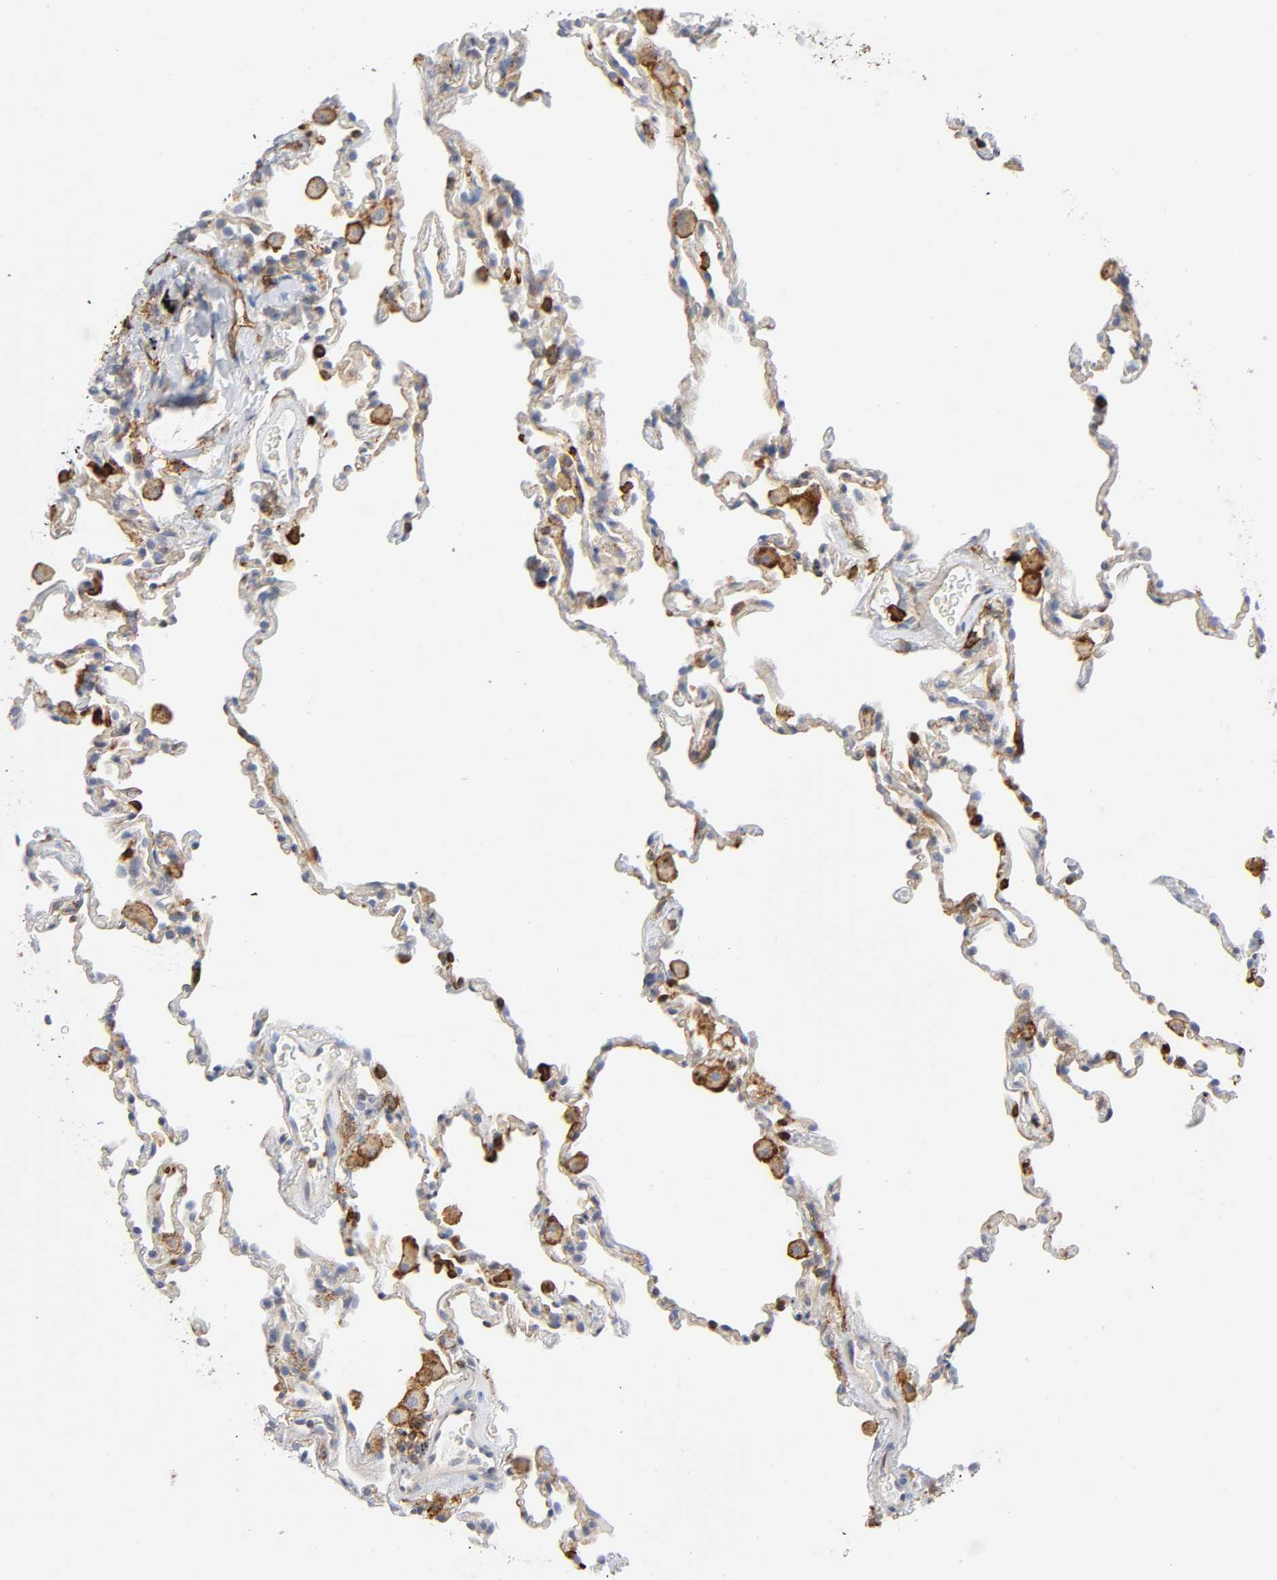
{"staining": {"intensity": "negative", "quantity": "none", "location": "none"}, "tissue": "lung", "cell_type": "Alveolar cells", "image_type": "normal", "snomed": [{"axis": "morphology", "description": "Normal tissue, NOS"}, {"axis": "morphology", "description": "Soft tissue tumor metastatic"}, {"axis": "topography", "description": "Lung"}], "caption": "Immunohistochemistry (IHC) image of normal lung stained for a protein (brown), which displays no expression in alveolar cells. (Brightfield microscopy of DAB IHC at high magnification).", "gene": "LYN", "patient": {"sex": "male", "age": 59}}